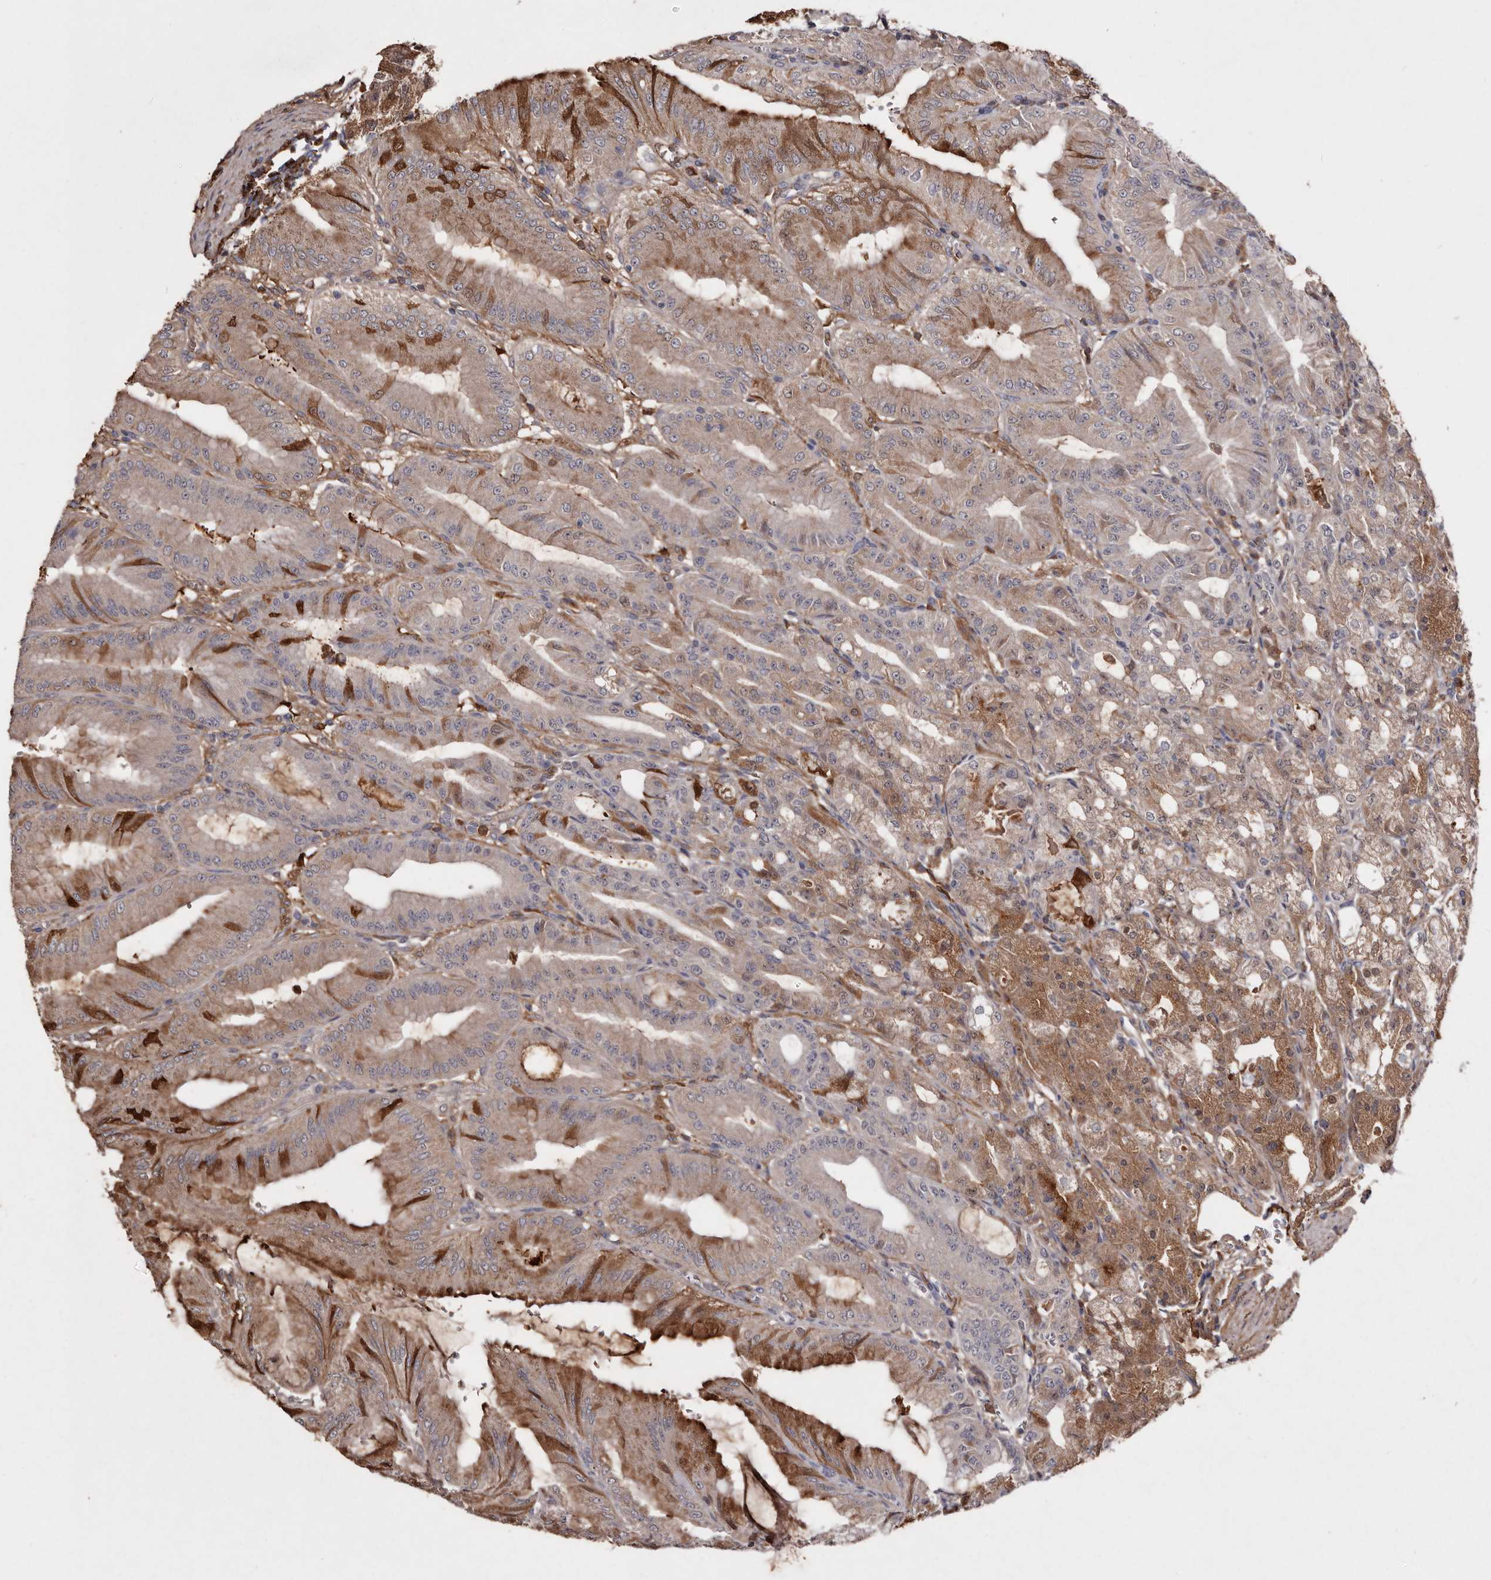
{"staining": {"intensity": "moderate", "quantity": "25%-75%", "location": "cytoplasmic/membranous"}, "tissue": "stomach", "cell_type": "Glandular cells", "image_type": "normal", "snomed": [{"axis": "morphology", "description": "Normal tissue, NOS"}, {"axis": "topography", "description": "Stomach, lower"}], "caption": "Approximately 25%-75% of glandular cells in benign human stomach exhibit moderate cytoplasmic/membranous protein staining as visualized by brown immunohistochemical staining.", "gene": "CYP1B1", "patient": {"sex": "male", "age": 71}}